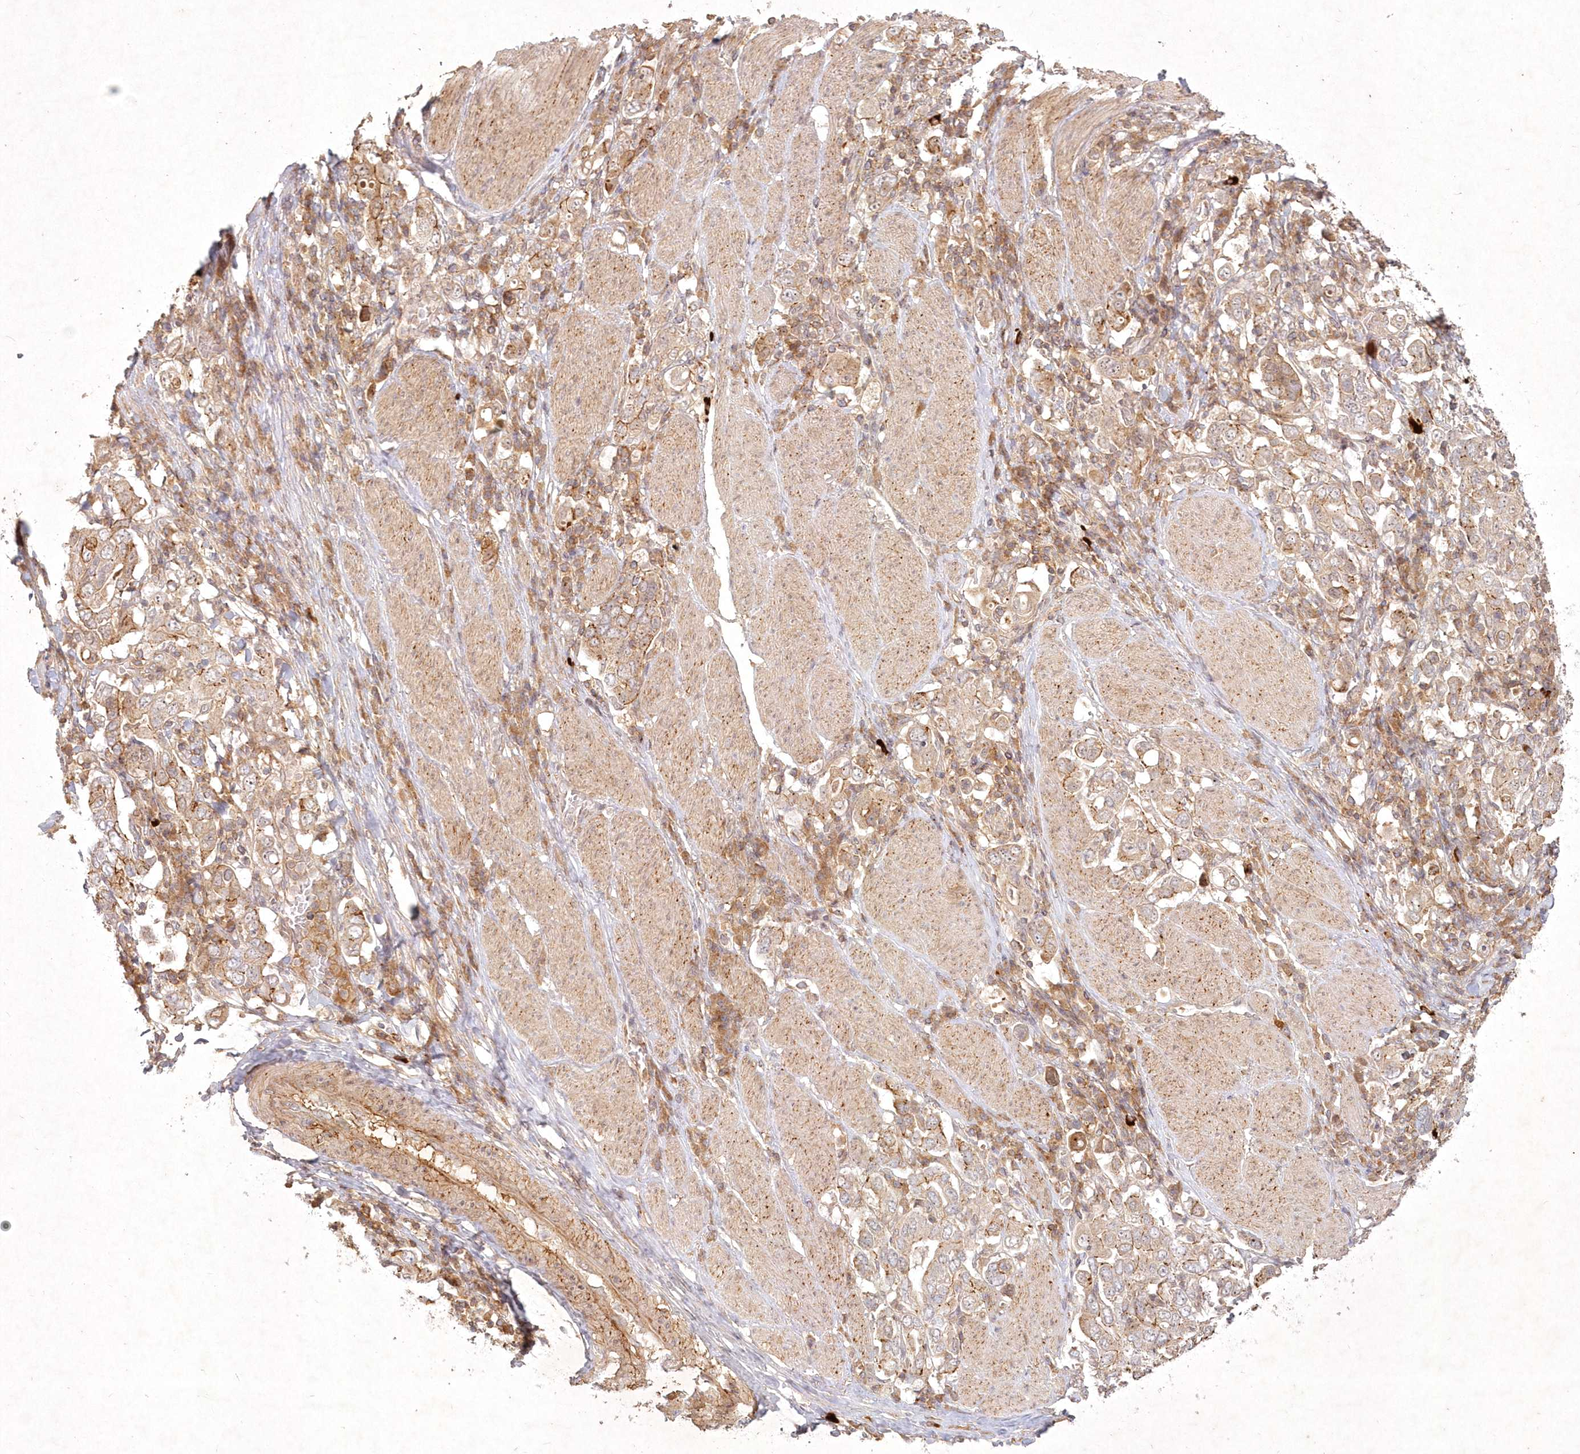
{"staining": {"intensity": "moderate", "quantity": ">75%", "location": "cytoplasmic/membranous"}, "tissue": "stomach cancer", "cell_type": "Tumor cells", "image_type": "cancer", "snomed": [{"axis": "morphology", "description": "Adenocarcinoma, NOS"}, {"axis": "topography", "description": "Stomach, upper"}], "caption": "A brown stain shows moderate cytoplasmic/membranous positivity of a protein in stomach cancer tumor cells.", "gene": "TOGARAM2", "patient": {"sex": "male", "age": 62}}